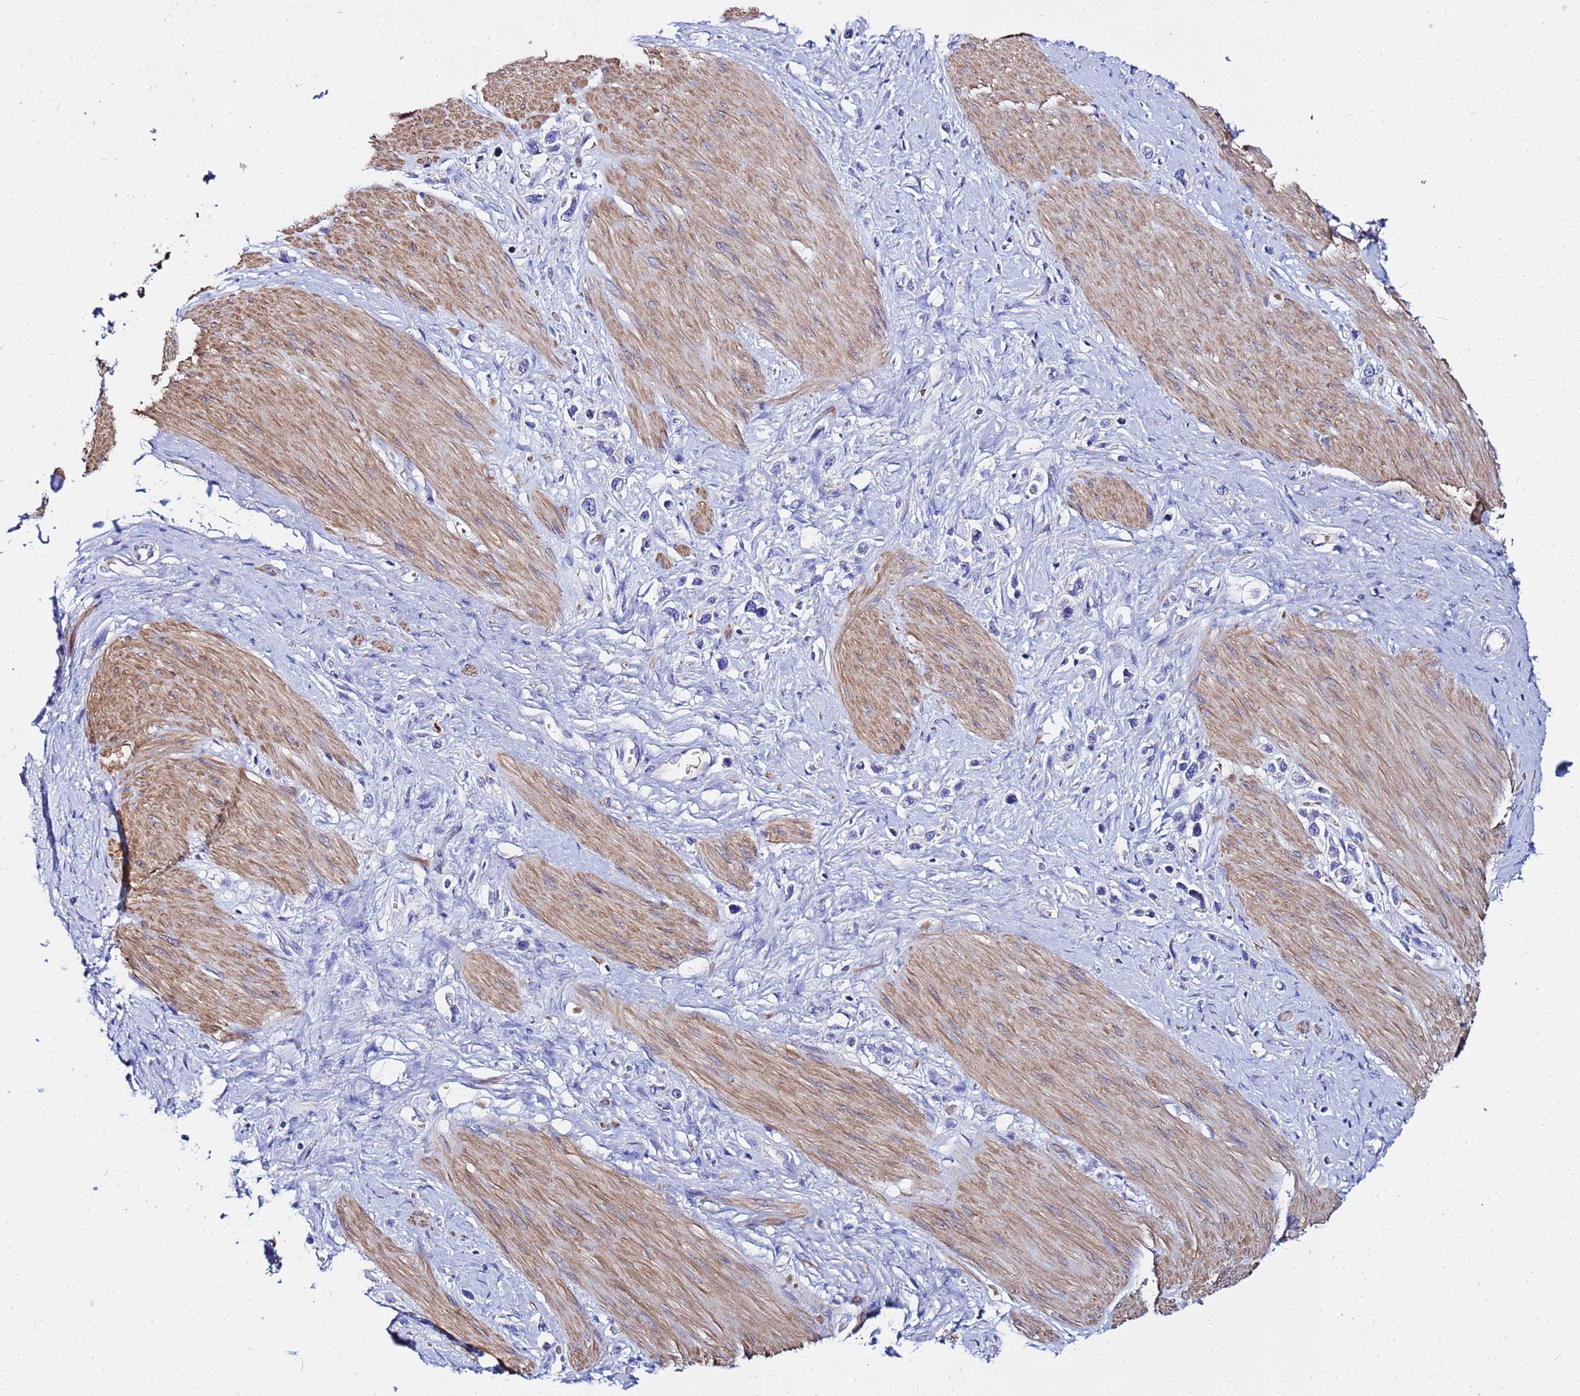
{"staining": {"intensity": "negative", "quantity": "none", "location": "none"}, "tissue": "stomach cancer", "cell_type": "Tumor cells", "image_type": "cancer", "snomed": [{"axis": "morphology", "description": "Adenocarcinoma, NOS"}, {"axis": "topography", "description": "Stomach"}], "caption": "Tumor cells show no significant protein positivity in stomach adenocarcinoma. The staining is performed using DAB (3,3'-diaminobenzidine) brown chromogen with nuclei counter-stained in using hematoxylin.", "gene": "USP18", "patient": {"sex": "female", "age": 65}}